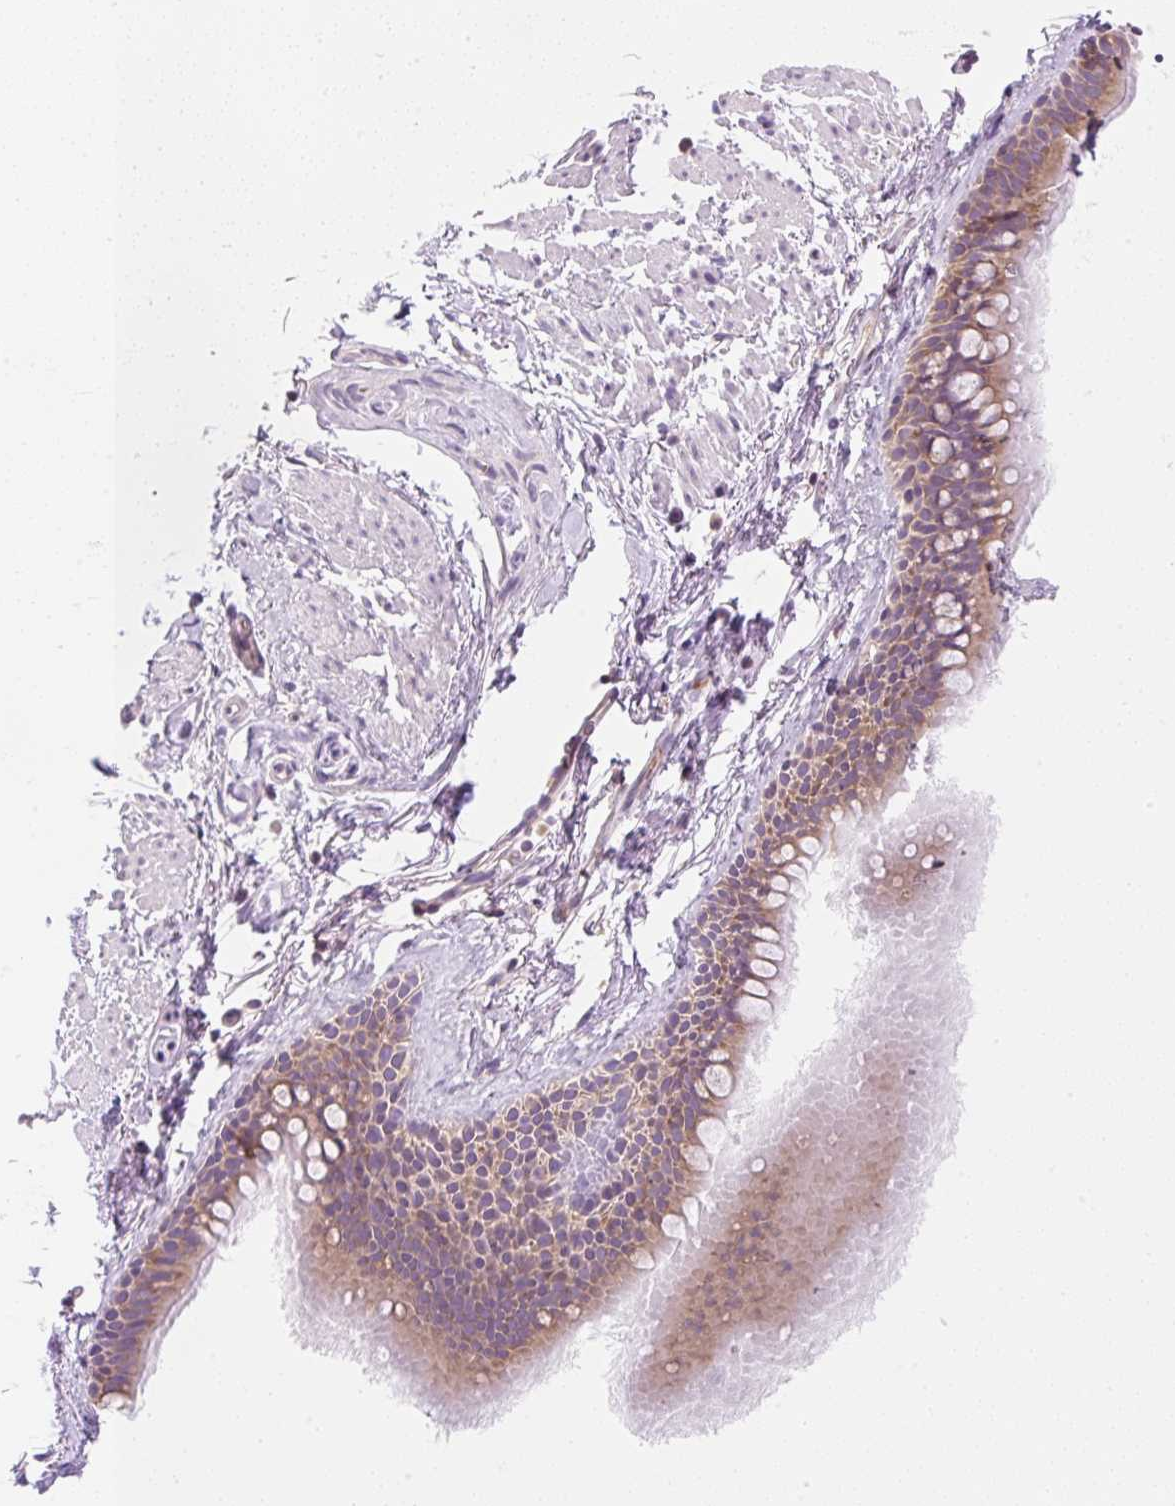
{"staining": {"intensity": "moderate", "quantity": ">75%", "location": "cytoplasmic/membranous"}, "tissue": "bronchus", "cell_type": "Respiratory epithelial cells", "image_type": "normal", "snomed": [{"axis": "morphology", "description": "Normal tissue, NOS"}, {"axis": "topography", "description": "Lymph node"}, {"axis": "topography", "description": "Cartilage tissue"}, {"axis": "topography", "description": "Bronchus"}], "caption": "Bronchus stained with DAB (3,3'-diaminobenzidine) immunohistochemistry shows medium levels of moderate cytoplasmic/membranous staining in approximately >75% of respiratory epithelial cells. (DAB = brown stain, brightfield microscopy at high magnification).", "gene": "RPL18A", "patient": {"sex": "female", "age": 70}}